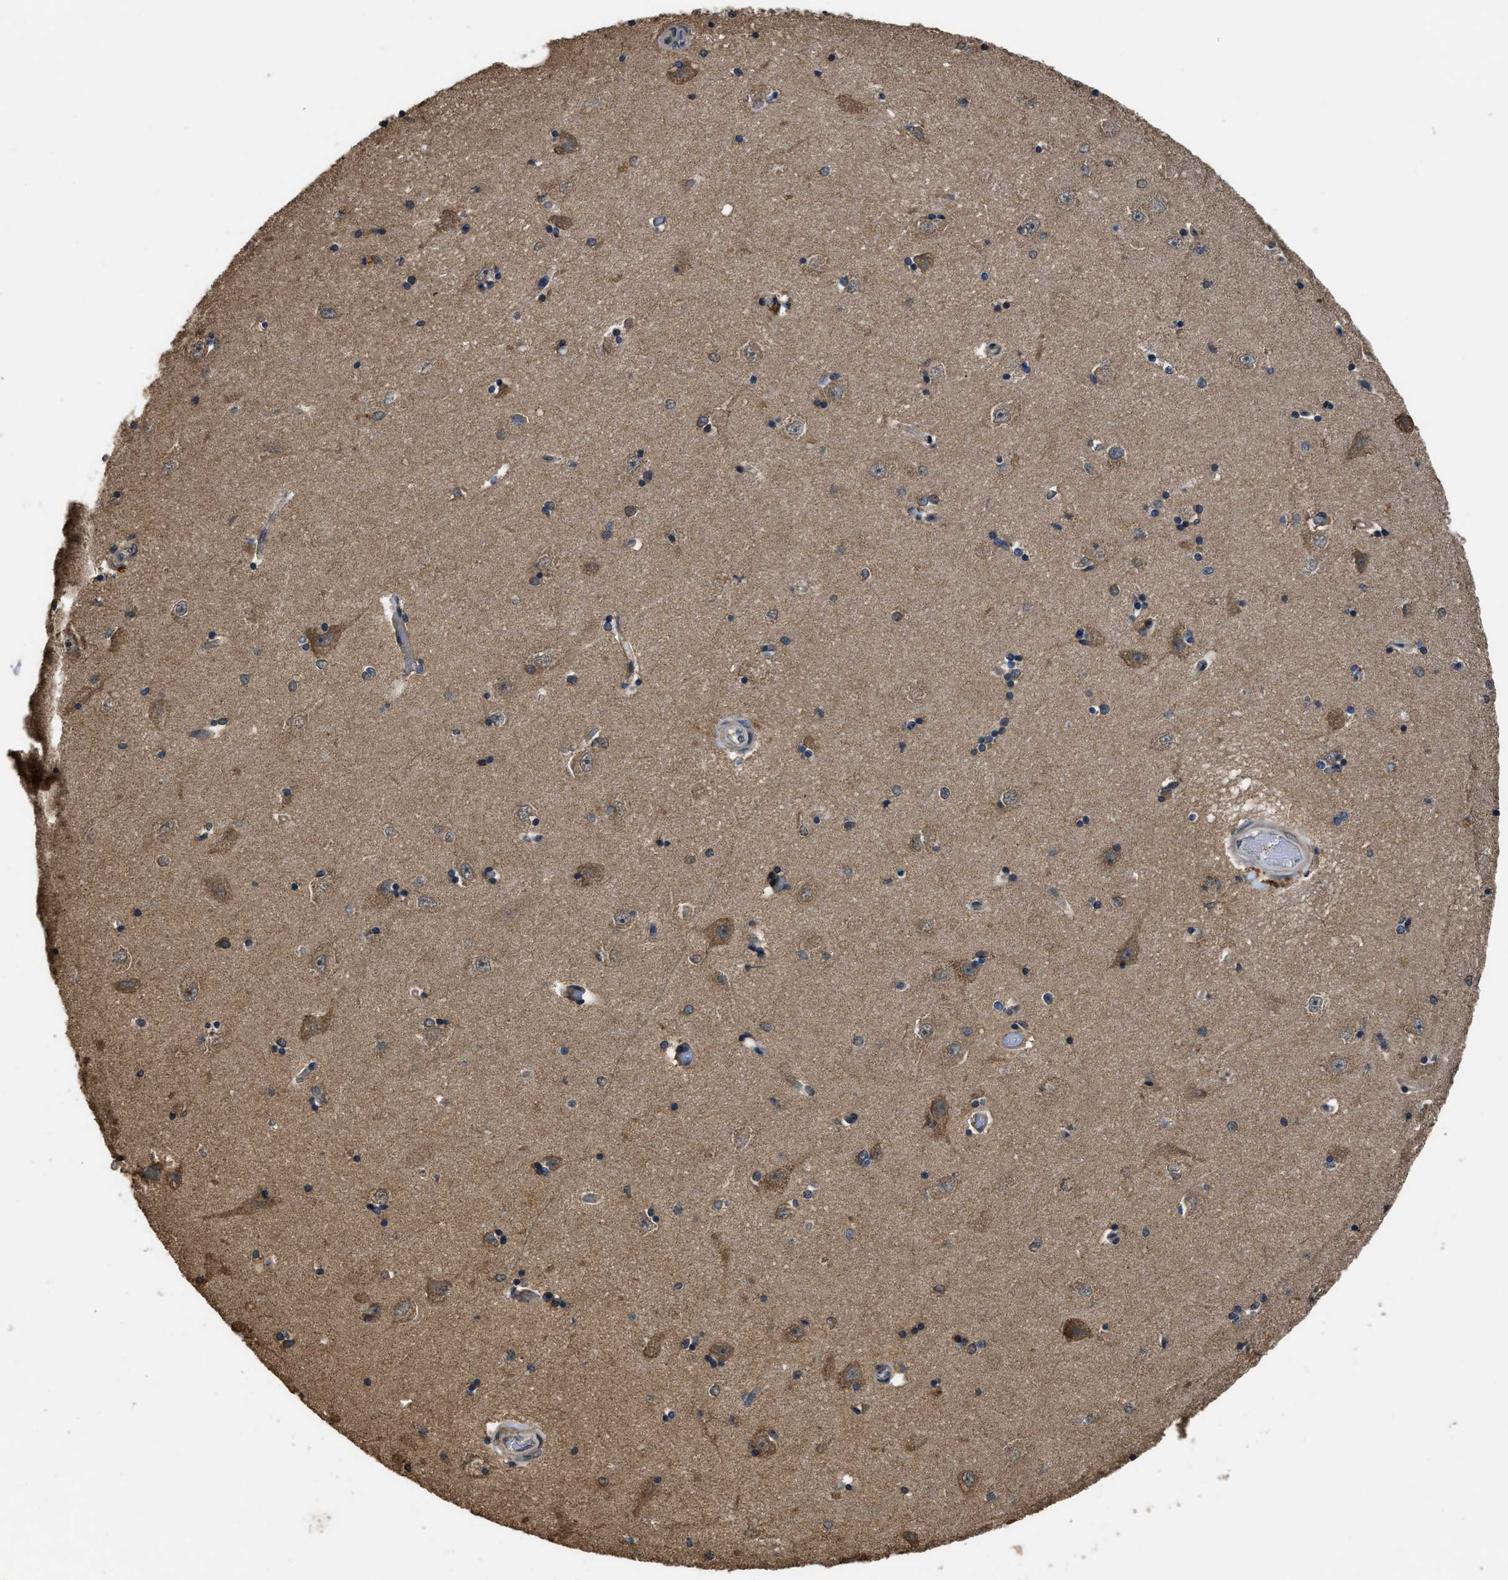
{"staining": {"intensity": "weak", "quantity": "25%-75%", "location": "cytoplasmic/membranous"}, "tissue": "hippocampus", "cell_type": "Glial cells", "image_type": "normal", "snomed": [{"axis": "morphology", "description": "Normal tissue, NOS"}, {"axis": "topography", "description": "Hippocampus"}], "caption": "IHC of normal human hippocampus demonstrates low levels of weak cytoplasmic/membranous staining in approximately 25%-75% of glial cells.", "gene": "DENND6B", "patient": {"sex": "male", "age": 45}}